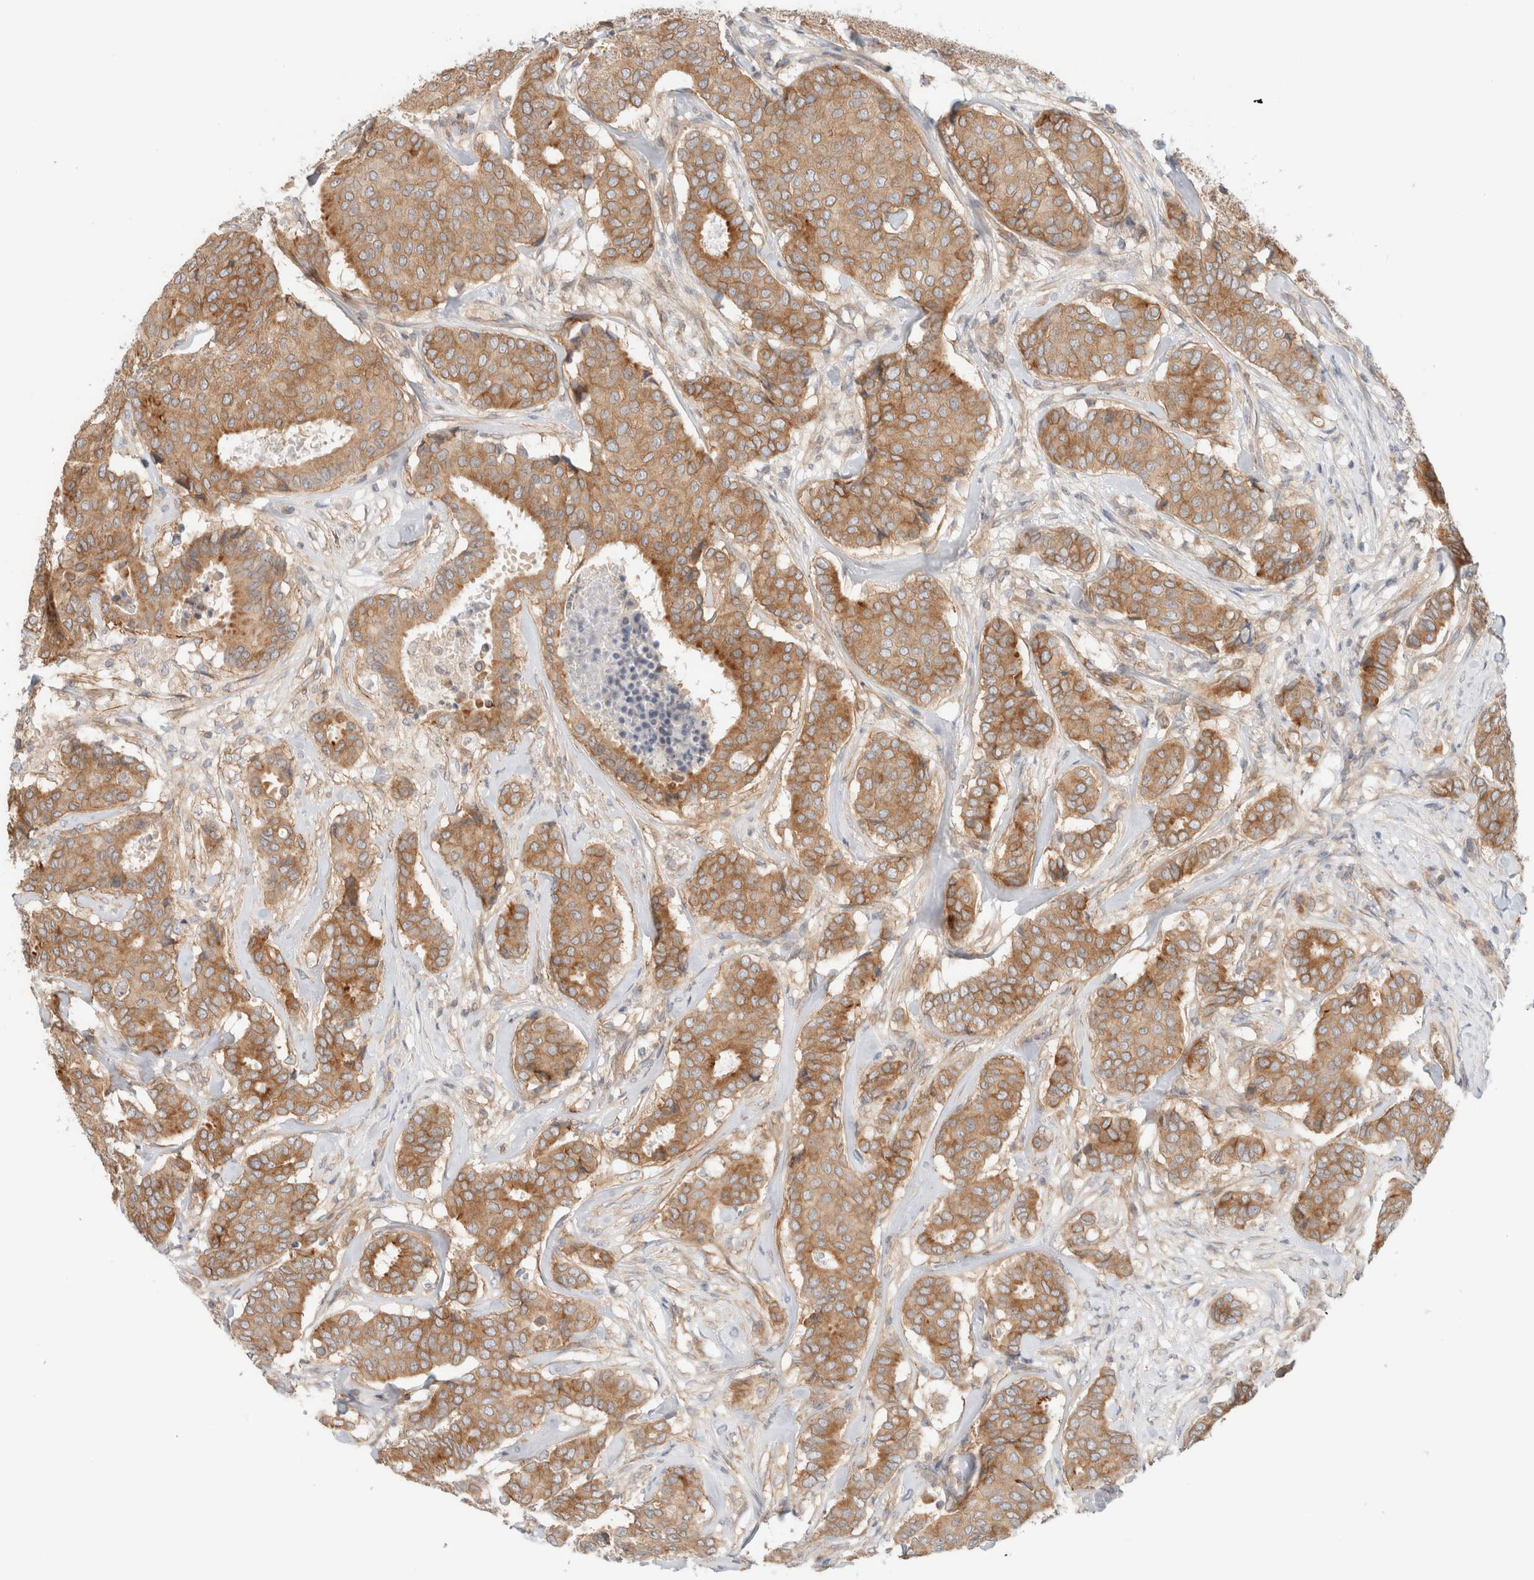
{"staining": {"intensity": "moderate", "quantity": ">75%", "location": "cytoplasmic/membranous"}, "tissue": "breast cancer", "cell_type": "Tumor cells", "image_type": "cancer", "snomed": [{"axis": "morphology", "description": "Duct carcinoma"}, {"axis": "topography", "description": "Breast"}], "caption": "The immunohistochemical stain labels moderate cytoplasmic/membranous staining in tumor cells of breast cancer (infiltrating ductal carcinoma) tissue.", "gene": "MARK3", "patient": {"sex": "female", "age": 75}}